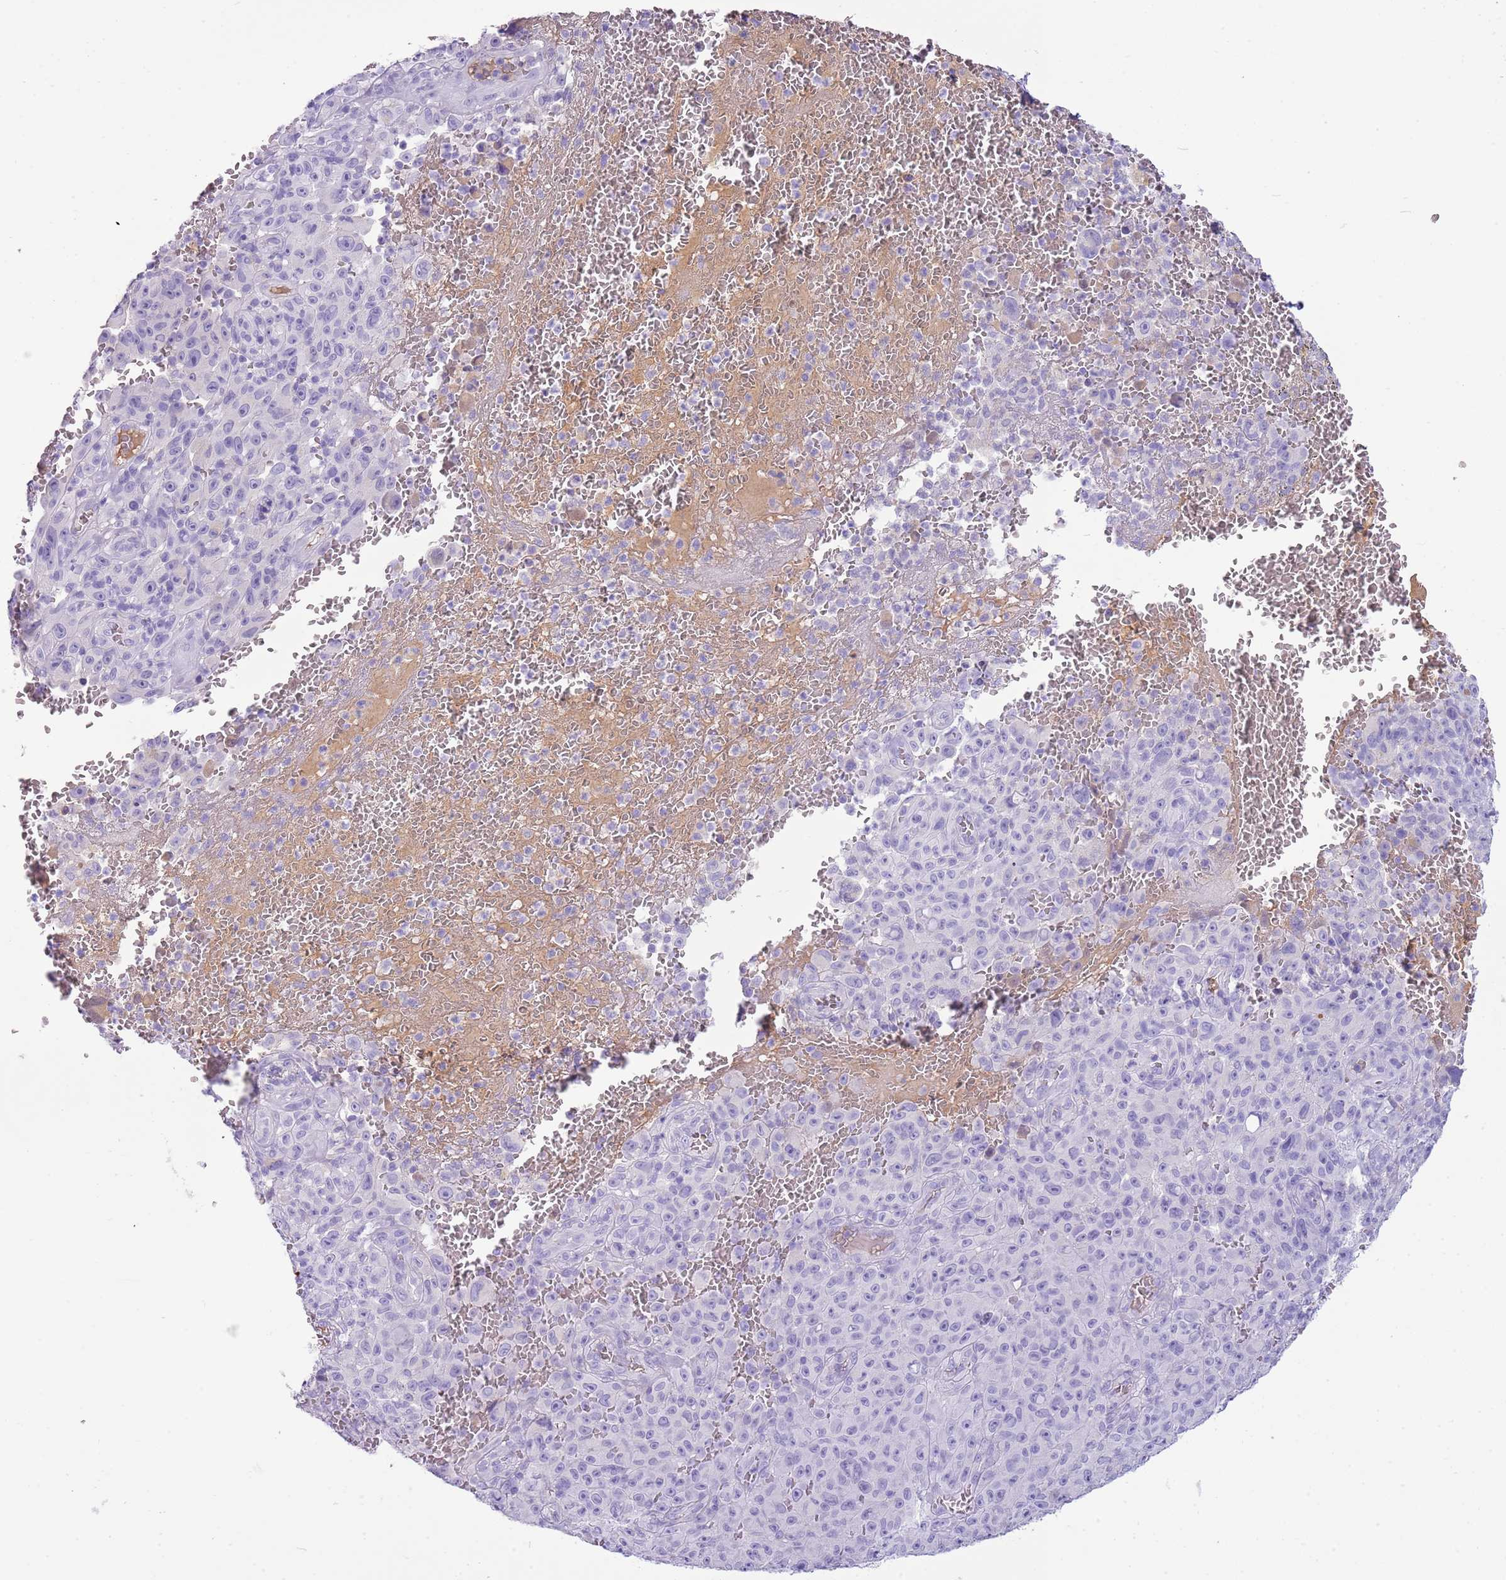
{"staining": {"intensity": "negative", "quantity": "none", "location": "none"}, "tissue": "melanoma", "cell_type": "Tumor cells", "image_type": "cancer", "snomed": [{"axis": "morphology", "description": "Malignant melanoma, NOS"}, {"axis": "topography", "description": "Skin"}], "caption": "Human melanoma stained for a protein using IHC reveals no staining in tumor cells.", "gene": "IGKV3D-11", "patient": {"sex": "female", "age": 82}}